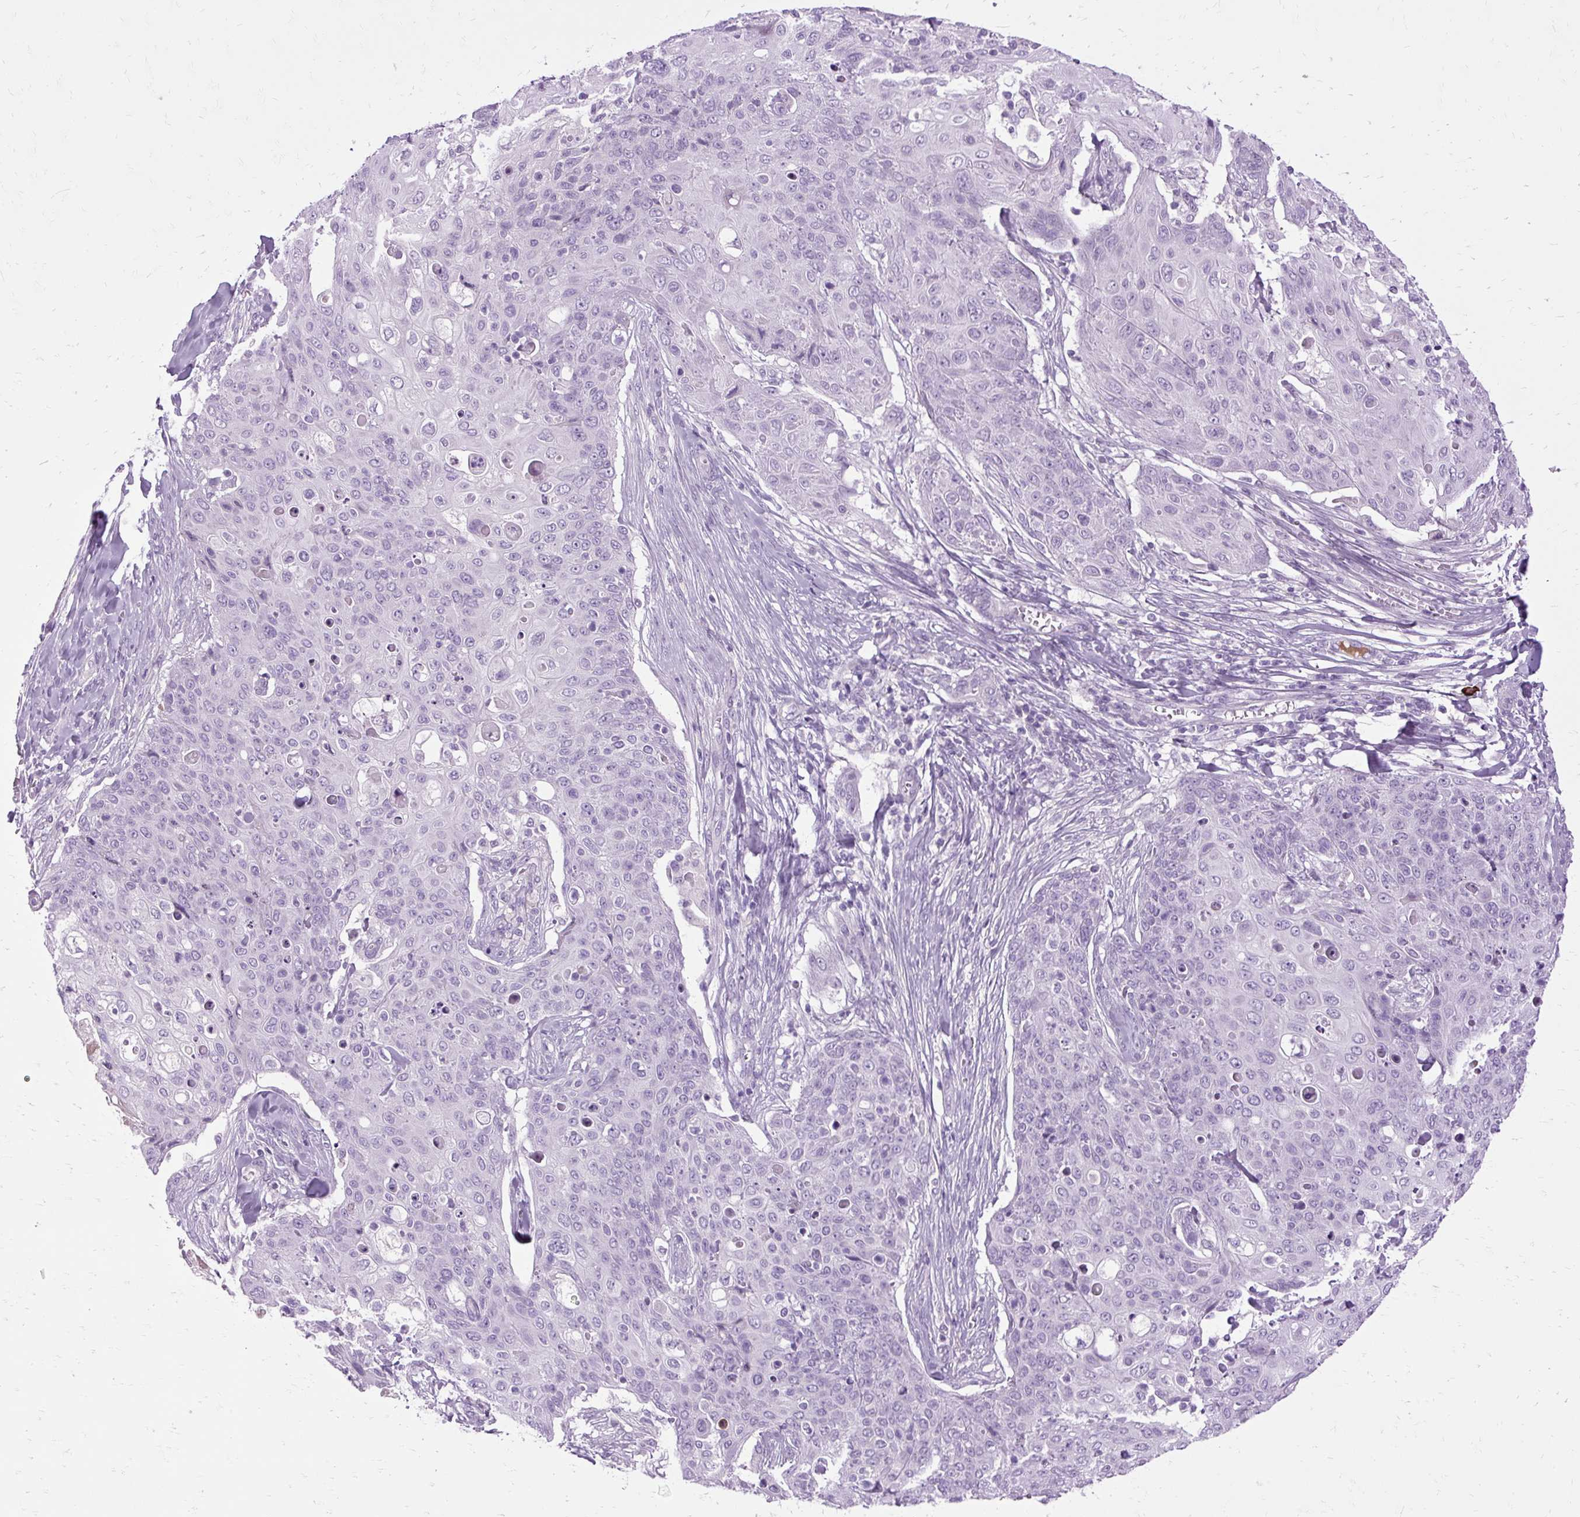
{"staining": {"intensity": "negative", "quantity": "none", "location": "none"}, "tissue": "skin cancer", "cell_type": "Tumor cells", "image_type": "cancer", "snomed": [{"axis": "morphology", "description": "Squamous cell carcinoma, NOS"}, {"axis": "topography", "description": "Skin"}, {"axis": "topography", "description": "Vulva"}], "caption": "There is no significant expression in tumor cells of squamous cell carcinoma (skin).", "gene": "ARRDC2", "patient": {"sex": "female", "age": 85}}